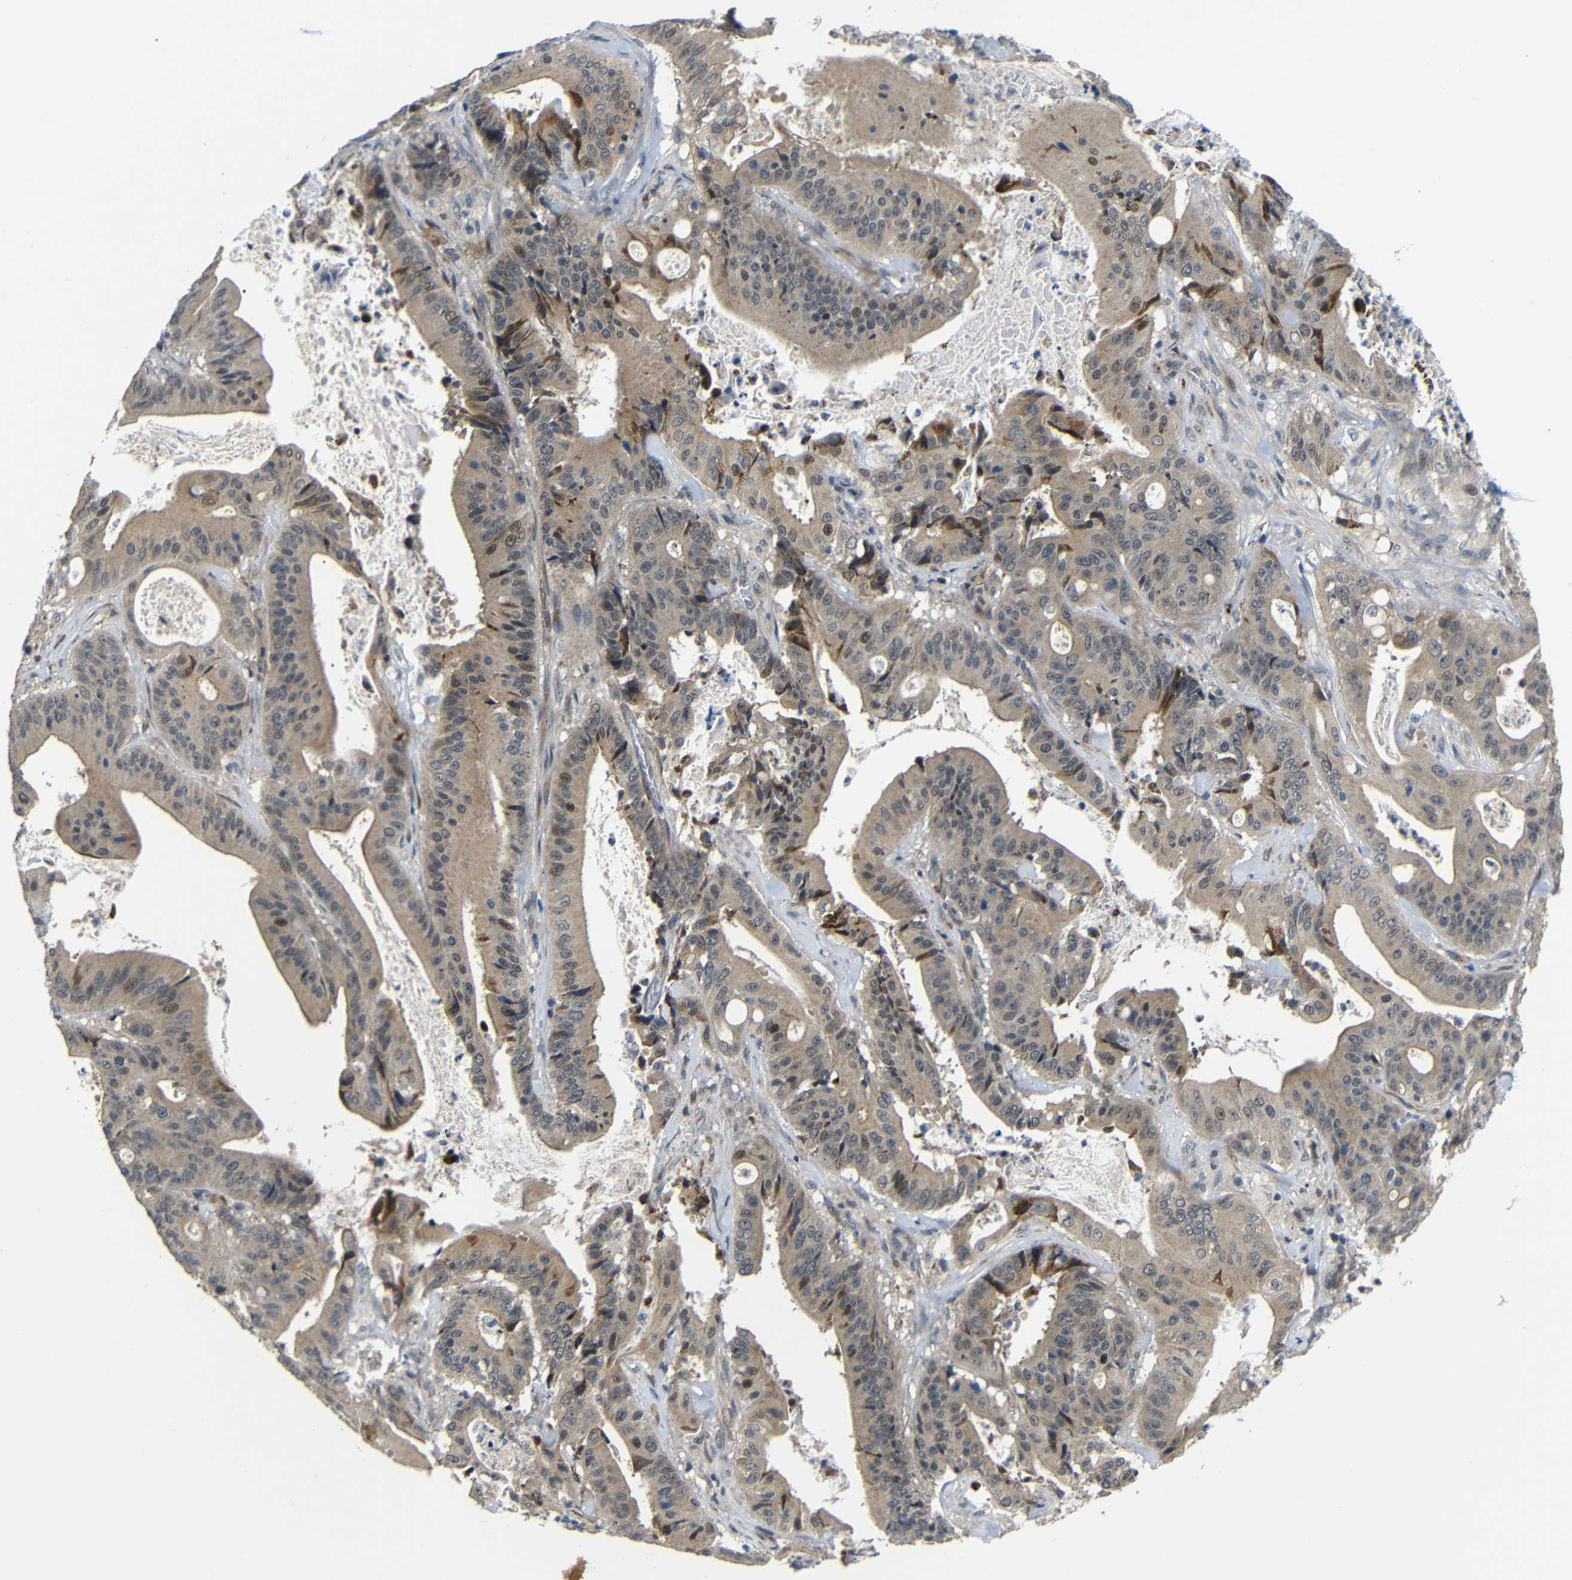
{"staining": {"intensity": "moderate", "quantity": ">75%", "location": "cytoplasmic/membranous,nuclear"}, "tissue": "pancreatic cancer", "cell_type": "Tumor cells", "image_type": "cancer", "snomed": [{"axis": "morphology", "description": "Normal tissue, NOS"}, {"axis": "topography", "description": "Lymph node"}], "caption": "Moderate cytoplasmic/membranous and nuclear staining is identified in approximately >75% of tumor cells in pancreatic cancer.", "gene": "SYDE1", "patient": {"sex": "male", "age": 62}}